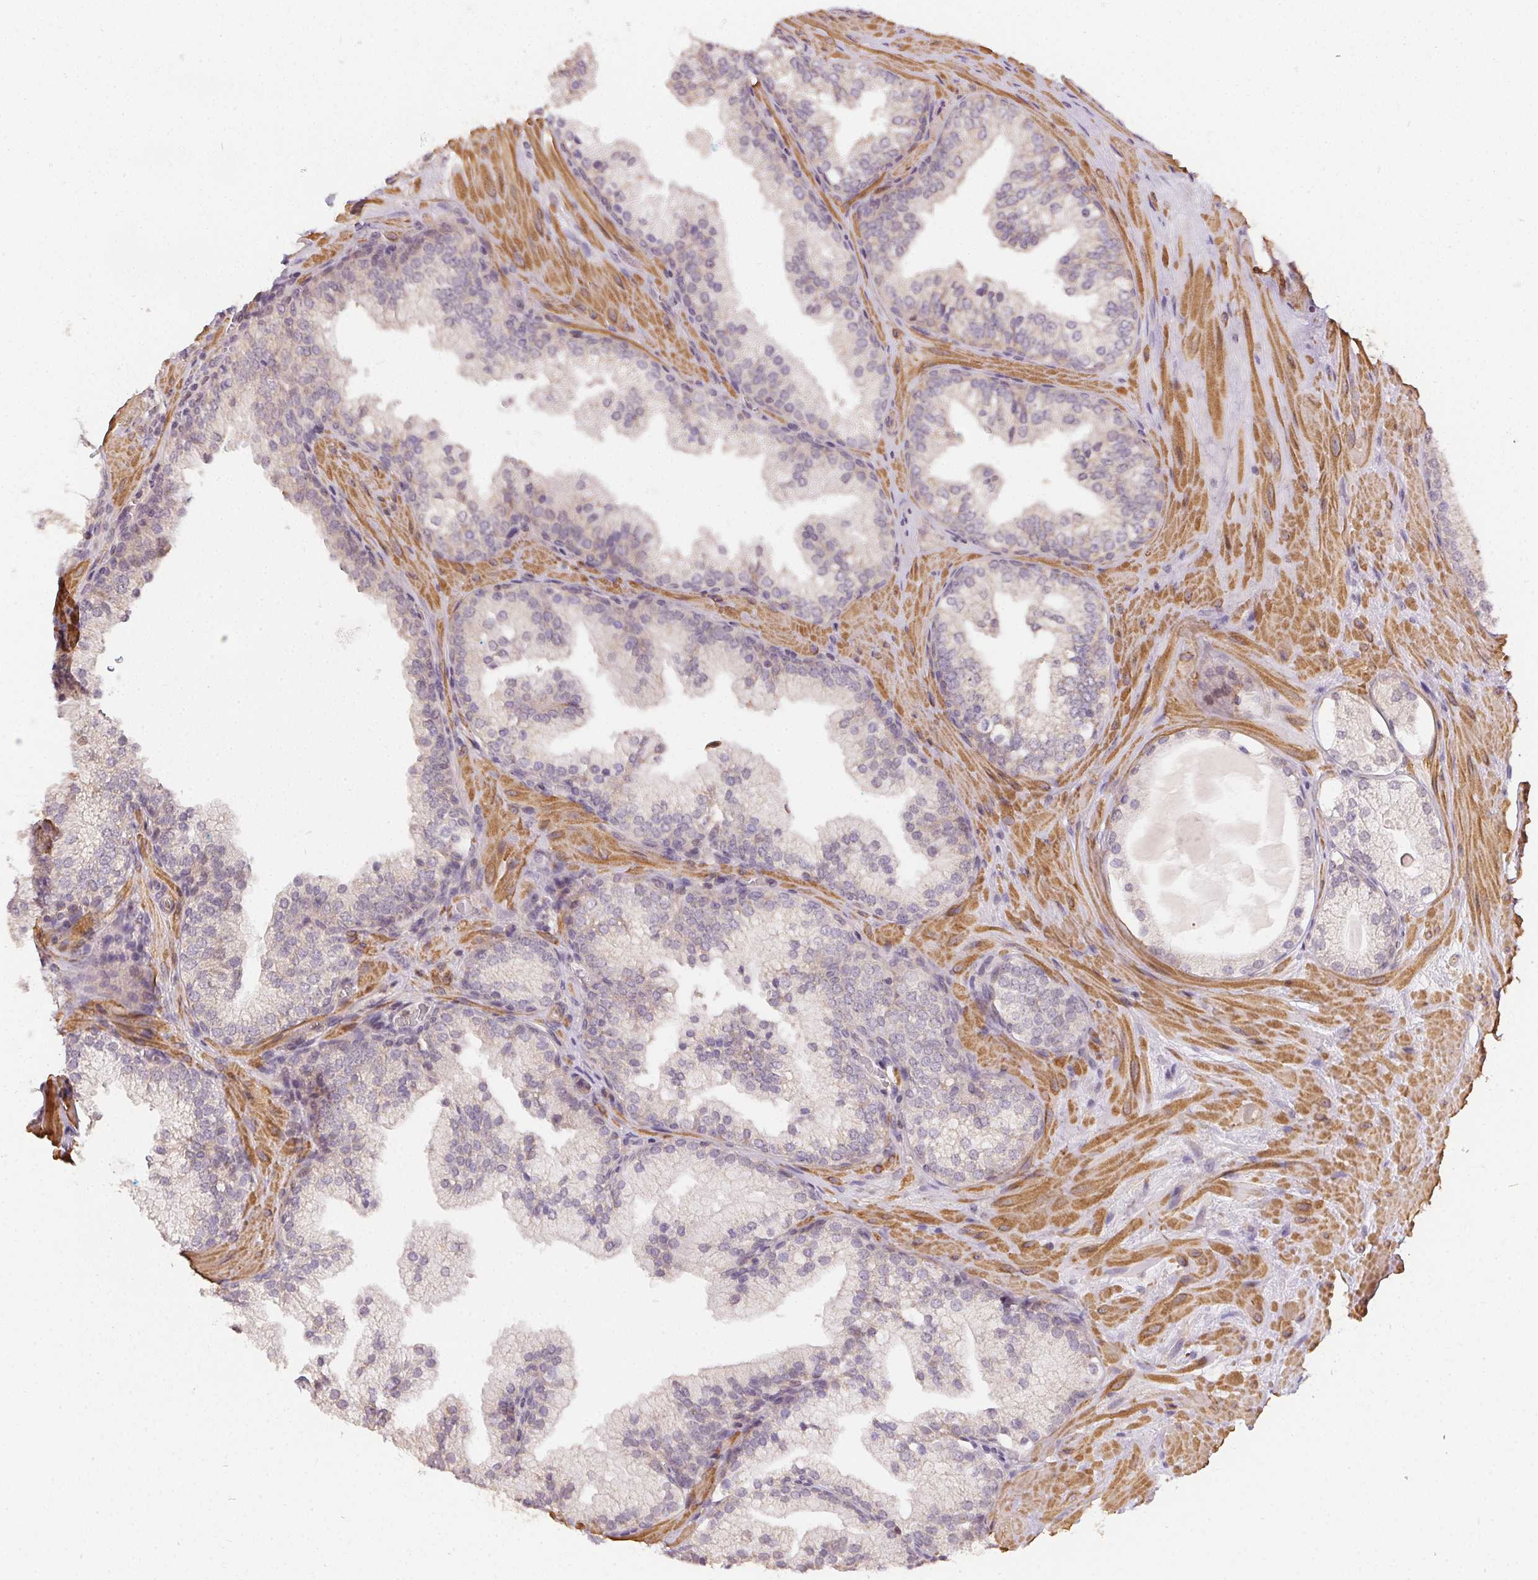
{"staining": {"intensity": "negative", "quantity": "none", "location": "none"}, "tissue": "prostate", "cell_type": "Glandular cells", "image_type": "normal", "snomed": [{"axis": "morphology", "description": "Normal tissue, NOS"}, {"axis": "topography", "description": "Prostate"}, {"axis": "topography", "description": "Peripheral nerve tissue"}], "caption": "This is an immunohistochemistry (IHC) histopathology image of benign human prostate. There is no positivity in glandular cells.", "gene": "REV3L", "patient": {"sex": "male", "age": 61}}